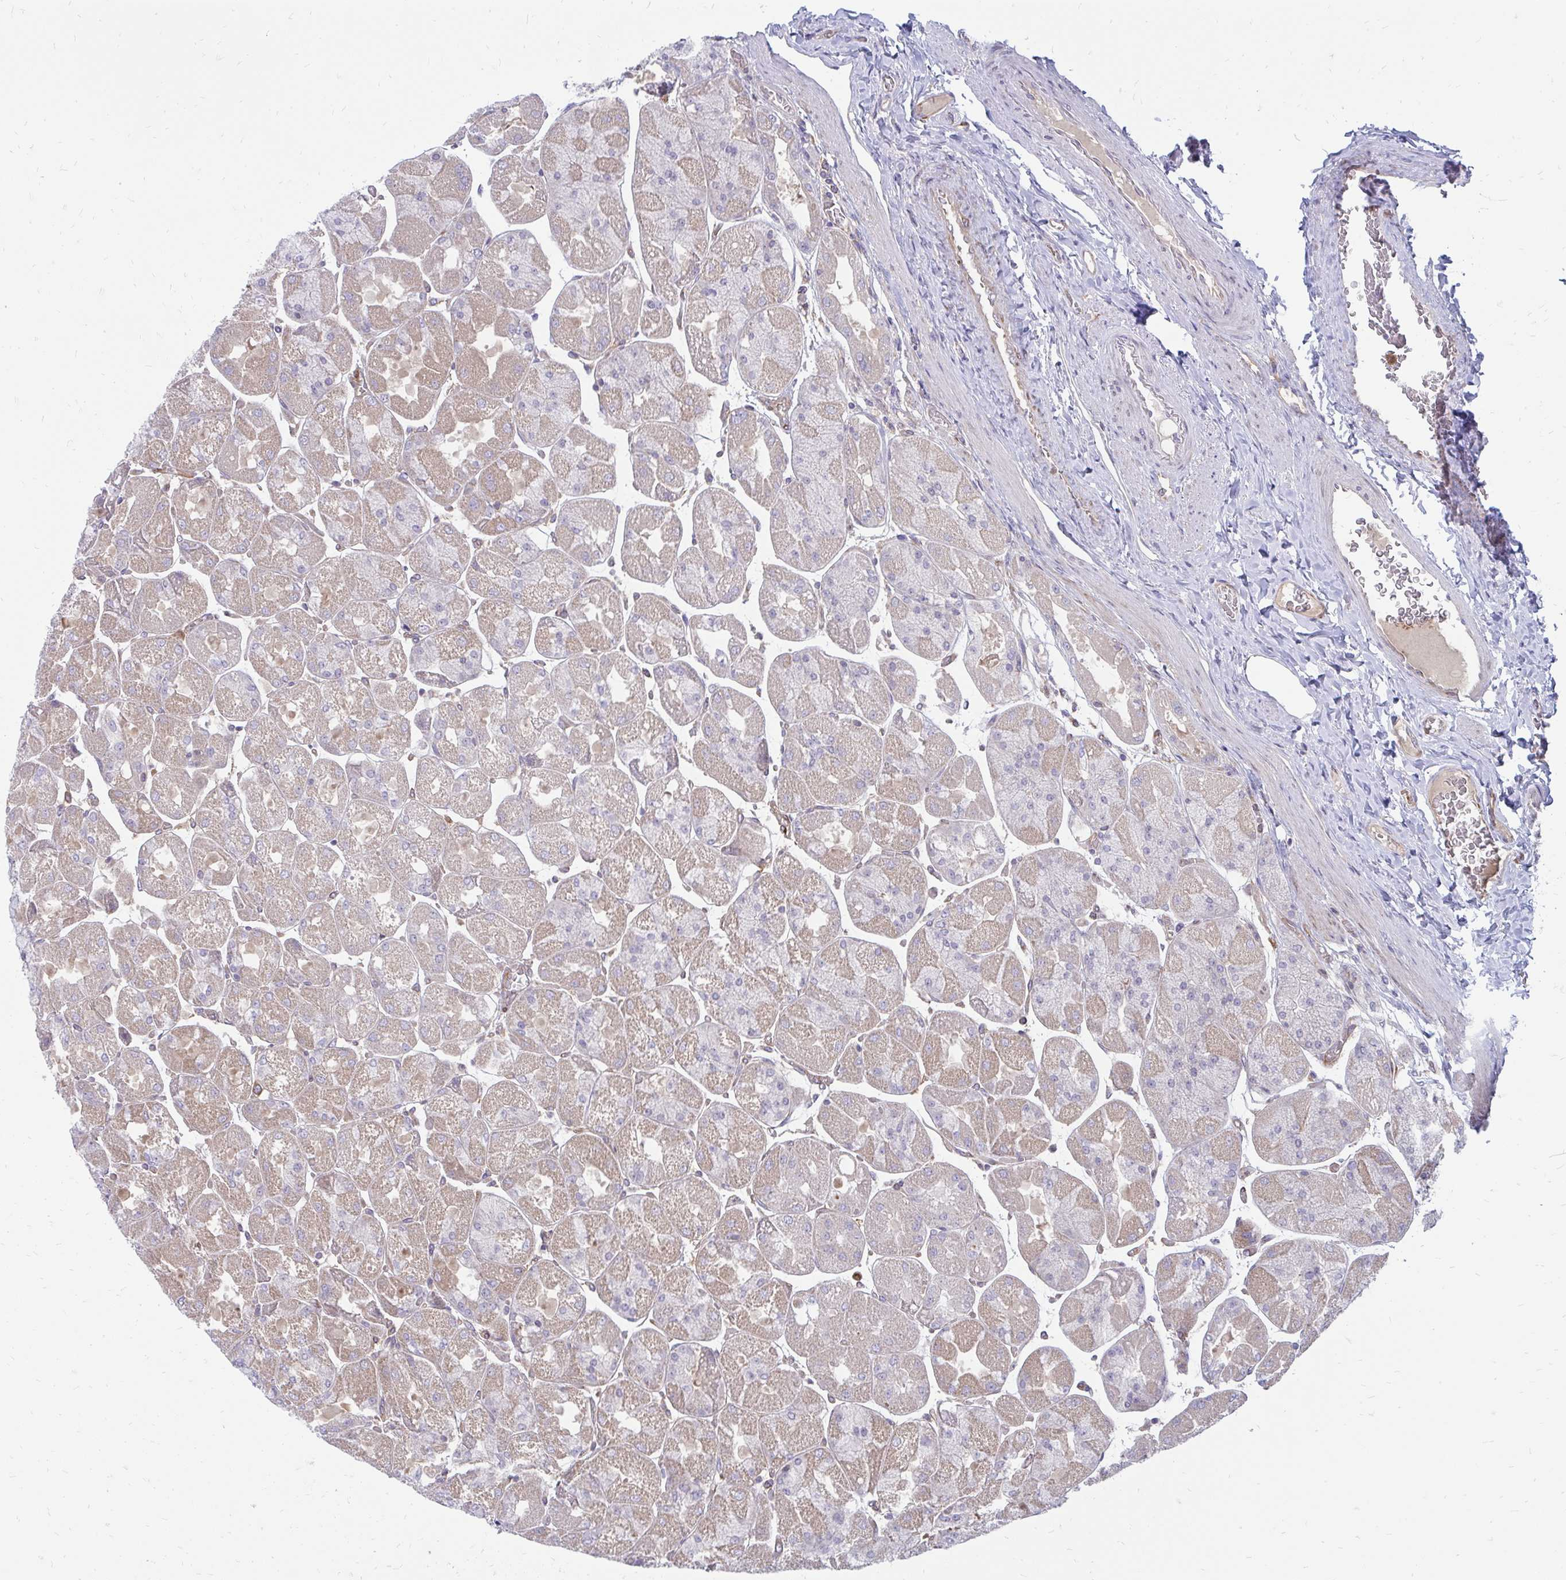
{"staining": {"intensity": "weak", "quantity": "25%-75%", "location": "cytoplasmic/membranous"}, "tissue": "stomach", "cell_type": "Glandular cells", "image_type": "normal", "snomed": [{"axis": "morphology", "description": "Normal tissue, NOS"}, {"axis": "topography", "description": "Stomach"}], "caption": "Weak cytoplasmic/membranous positivity for a protein is seen in approximately 25%-75% of glandular cells of benign stomach using immunohistochemistry (IHC).", "gene": "ASAP1", "patient": {"sex": "female", "age": 61}}